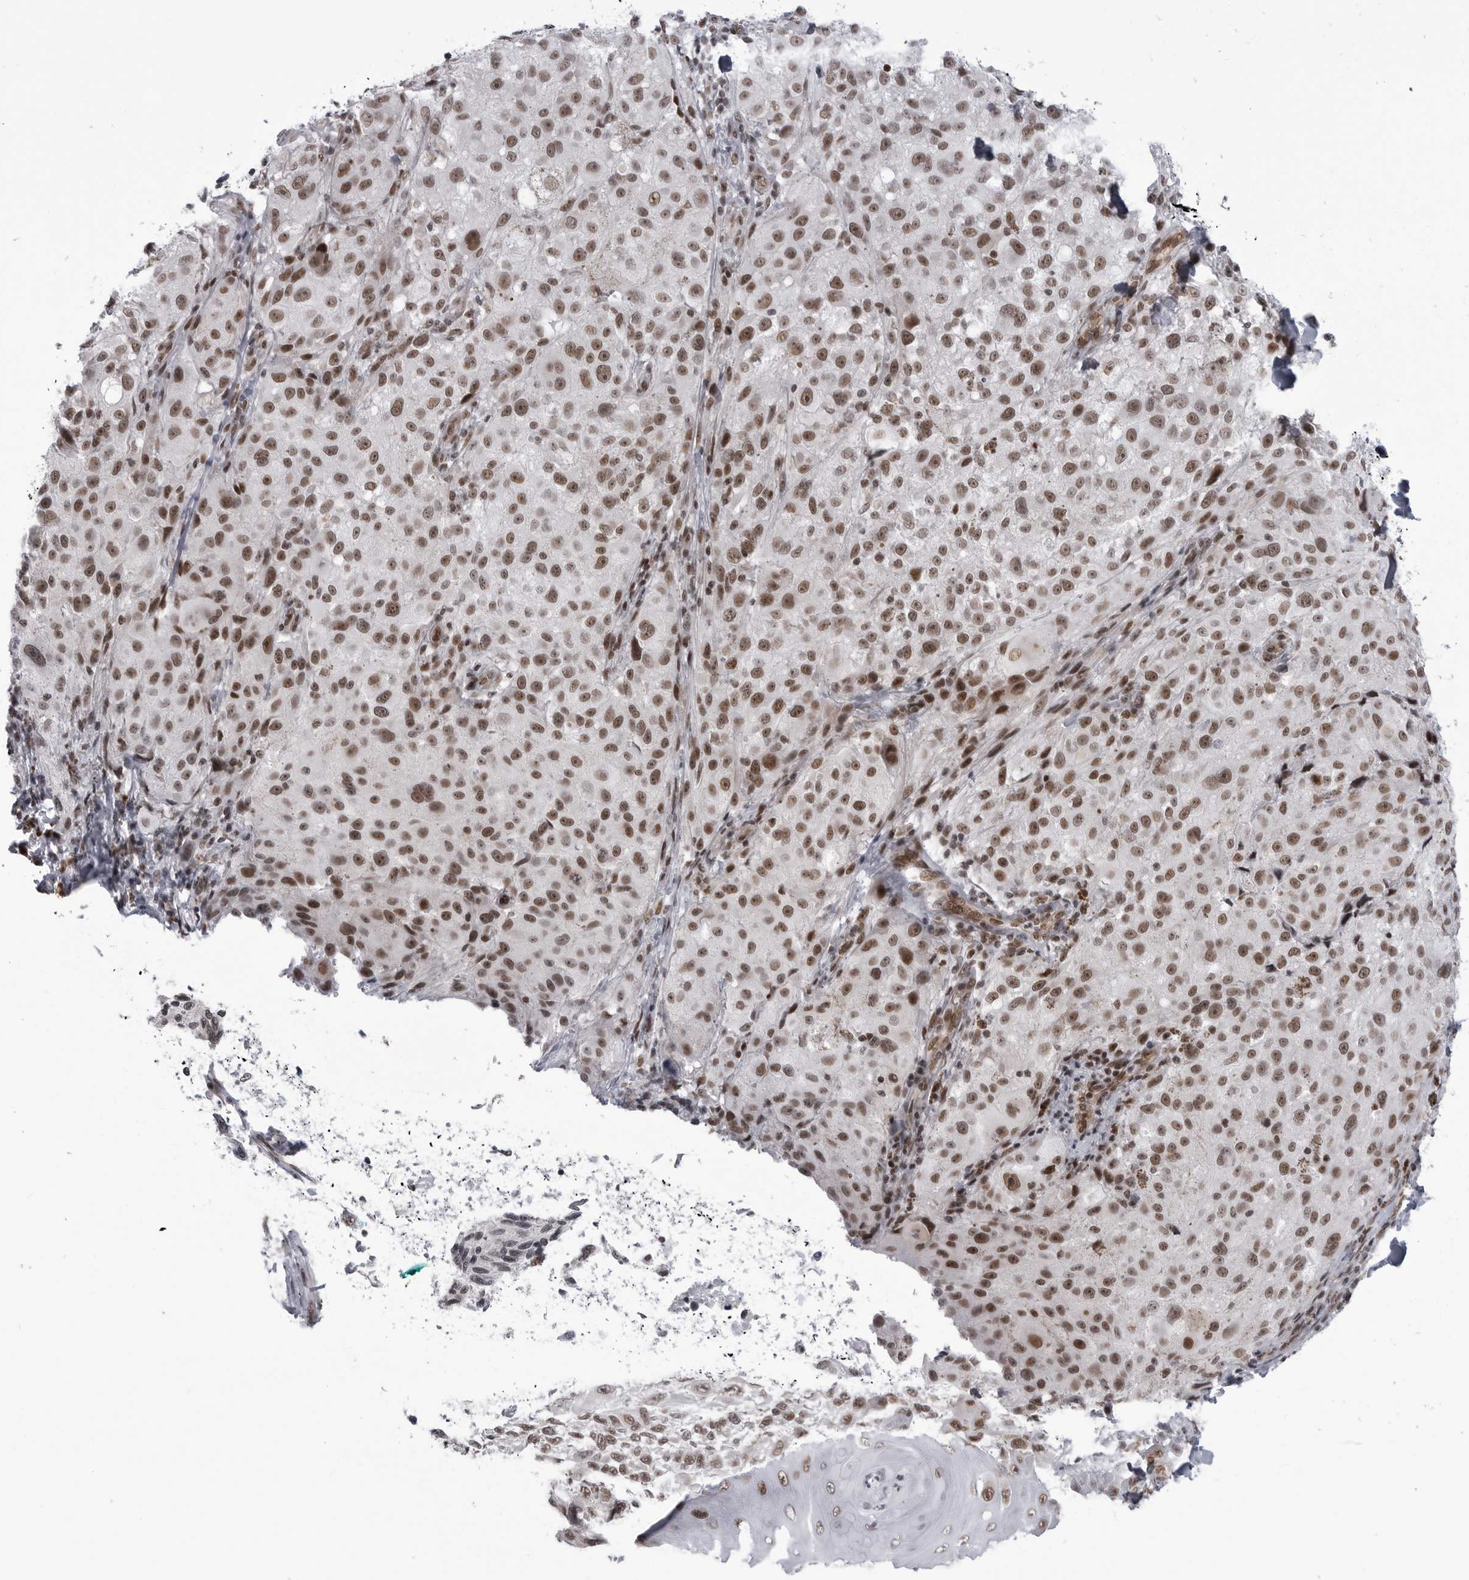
{"staining": {"intensity": "moderate", "quantity": ">75%", "location": "nuclear"}, "tissue": "melanoma", "cell_type": "Tumor cells", "image_type": "cancer", "snomed": [{"axis": "morphology", "description": "Malignant melanoma, NOS"}, {"axis": "topography", "description": "Skin"}], "caption": "A brown stain highlights moderate nuclear expression of a protein in melanoma tumor cells.", "gene": "RNF26", "patient": {"sex": "female", "age": 73}}